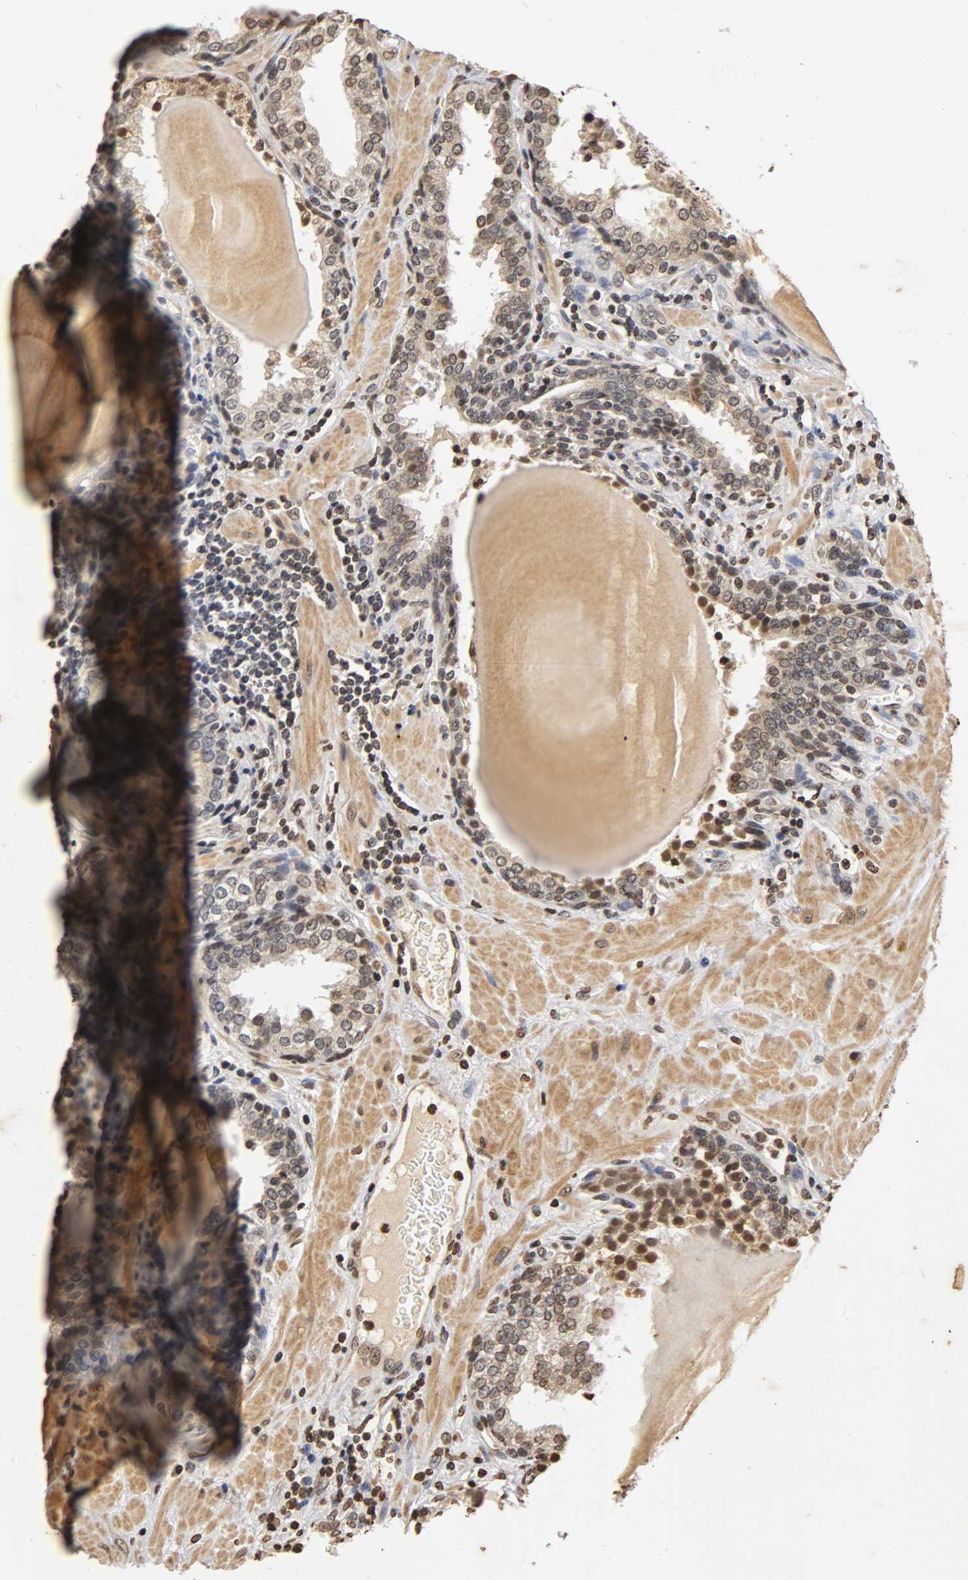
{"staining": {"intensity": "weak", "quantity": "25%-75%", "location": "nuclear"}, "tissue": "prostate", "cell_type": "Glandular cells", "image_type": "normal", "snomed": [{"axis": "morphology", "description": "Normal tissue, NOS"}, {"axis": "topography", "description": "Prostate"}], "caption": "This photomicrograph shows unremarkable prostate stained with immunohistochemistry to label a protein in brown. The nuclear of glandular cells show weak positivity for the protein. Nuclei are counter-stained blue.", "gene": "ERCC2", "patient": {"sex": "male", "age": 51}}